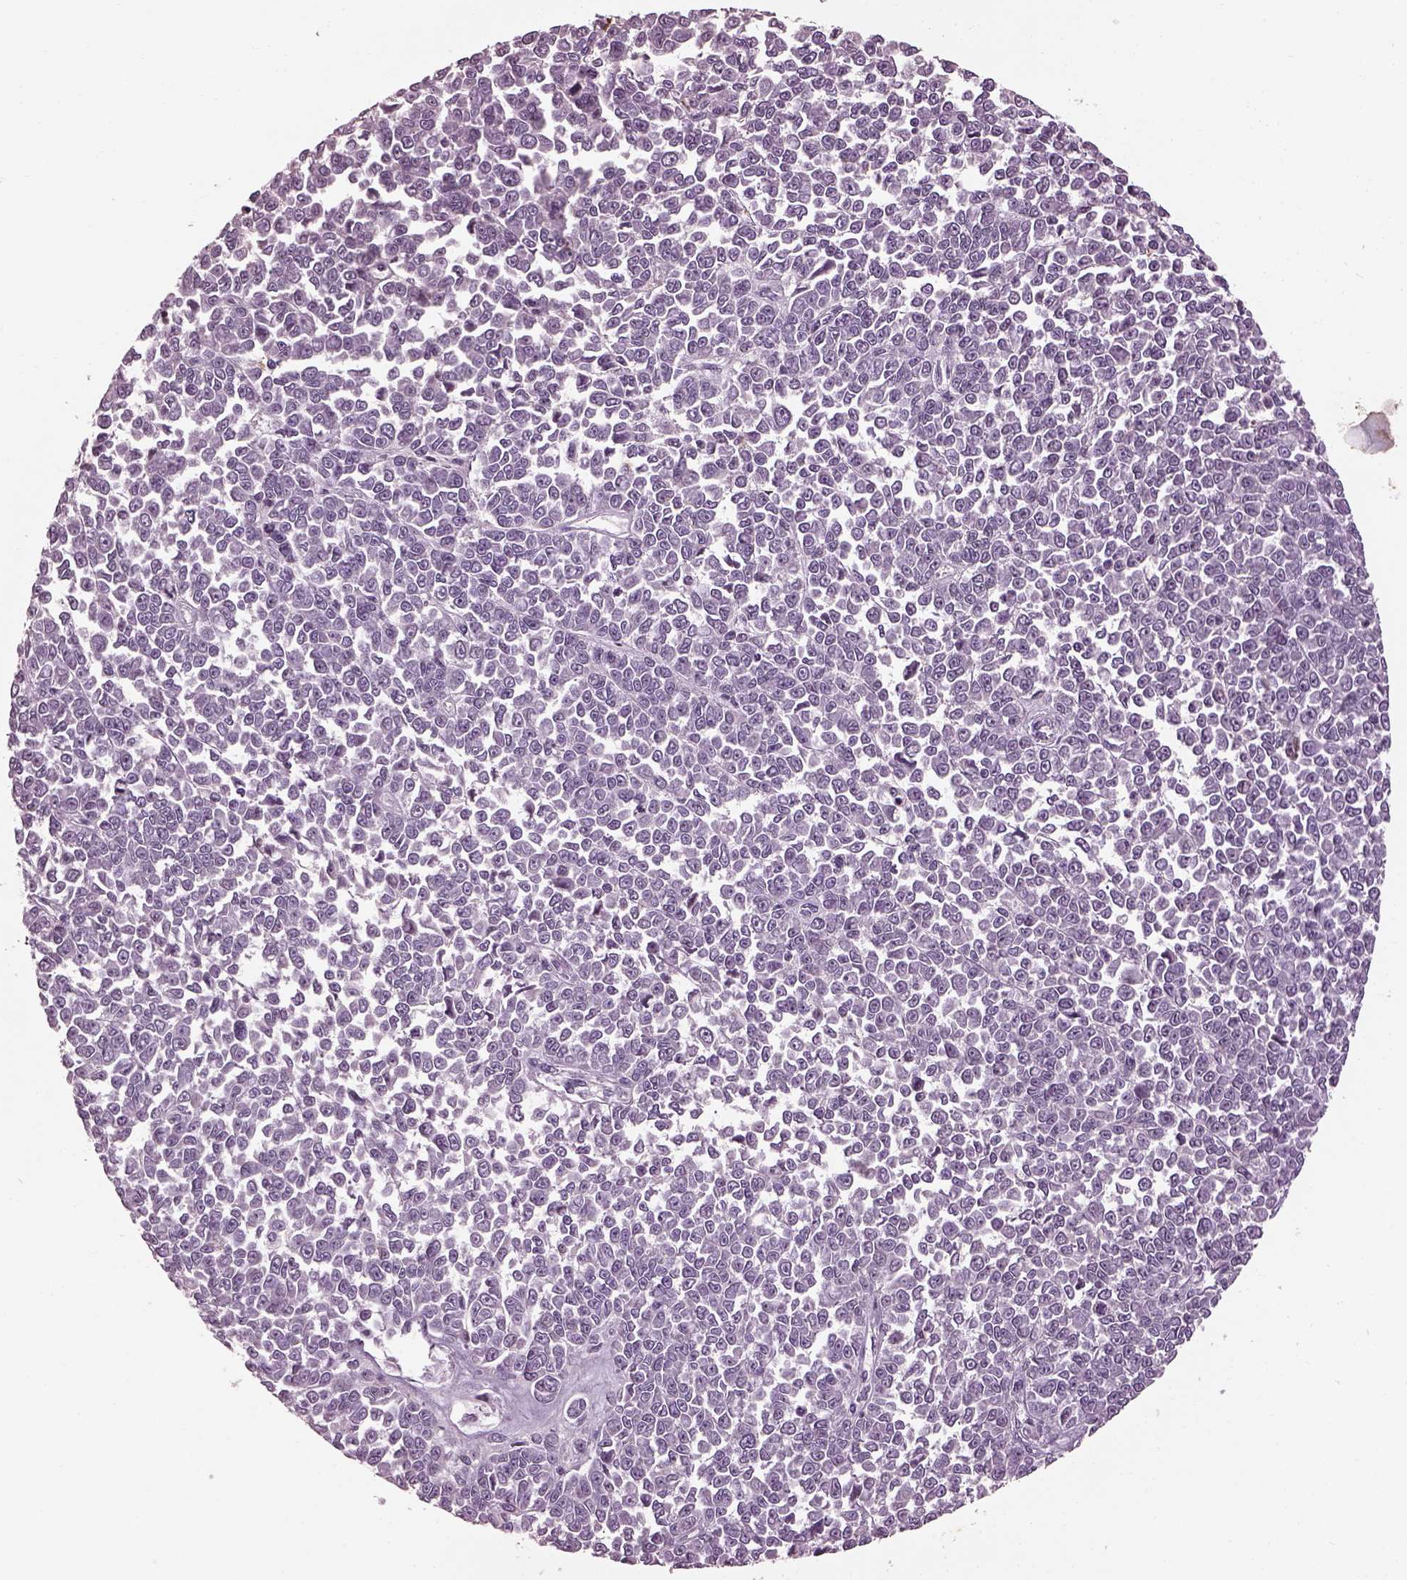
{"staining": {"intensity": "negative", "quantity": "none", "location": "none"}, "tissue": "melanoma", "cell_type": "Tumor cells", "image_type": "cancer", "snomed": [{"axis": "morphology", "description": "Malignant melanoma, NOS"}, {"axis": "topography", "description": "Skin"}], "caption": "IHC histopathology image of neoplastic tissue: human malignant melanoma stained with DAB reveals no significant protein positivity in tumor cells.", "gene": "EFEMP1", "patient": {"sex": "female", "age": 95}}